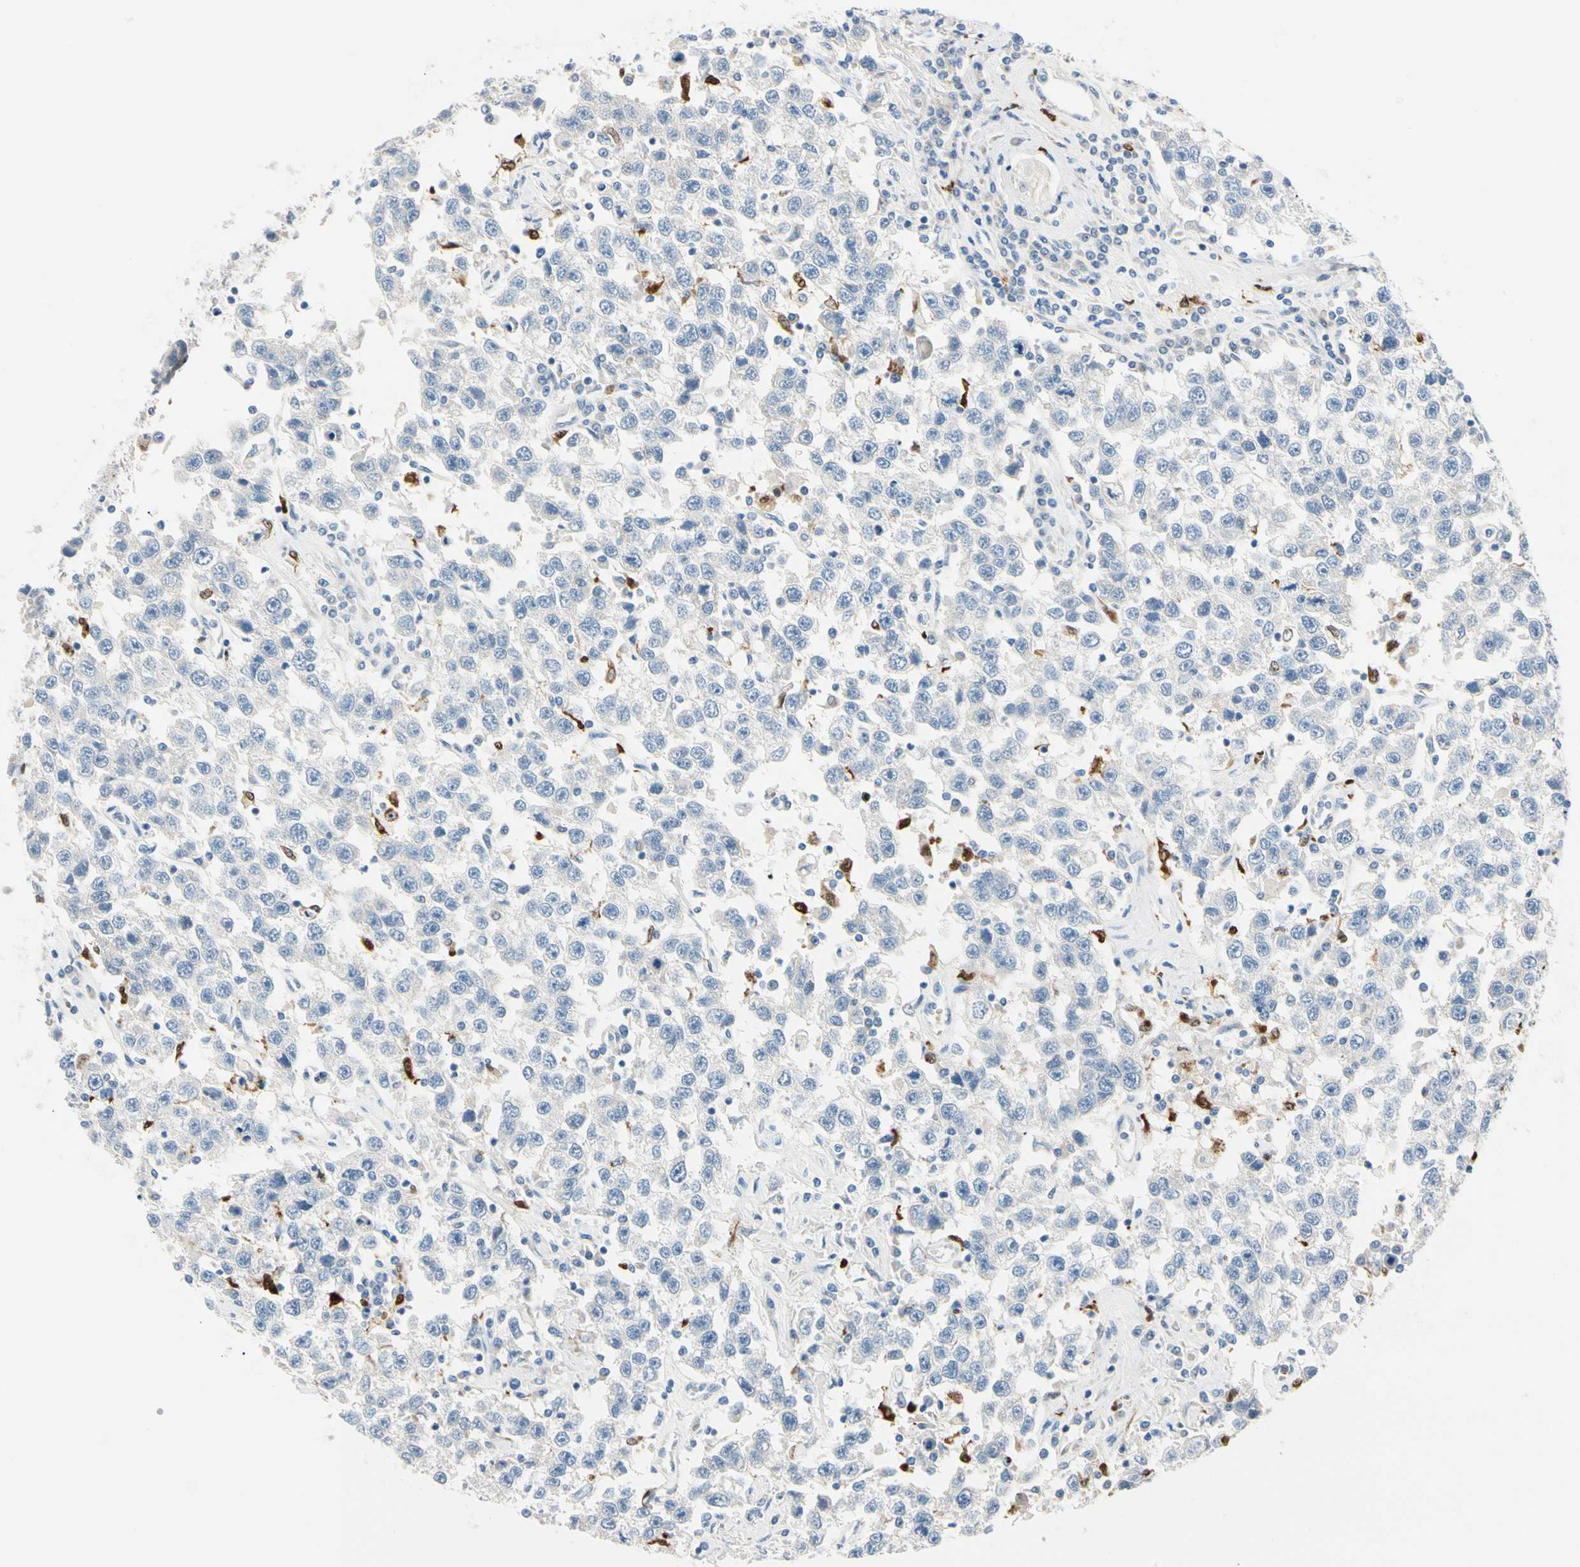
{"staining": {"intensity": "negative", "quantity": "none", "location": "none"}, "tissue": "testis cancer", "cell_type": "Tumor cells", "image_type": "cancer", "snomed": [{"axis": "morphology", "description": "Seminoma, NOS"}, {"axis": "topography", "description": "Testis"}], "caption": "DAB immunohistochemical staining of testis cancer (seminoma) shows no significant staining in tumor cells.", "gene": "TRAF5", "patient": {"sex": "male", "age": 41}}